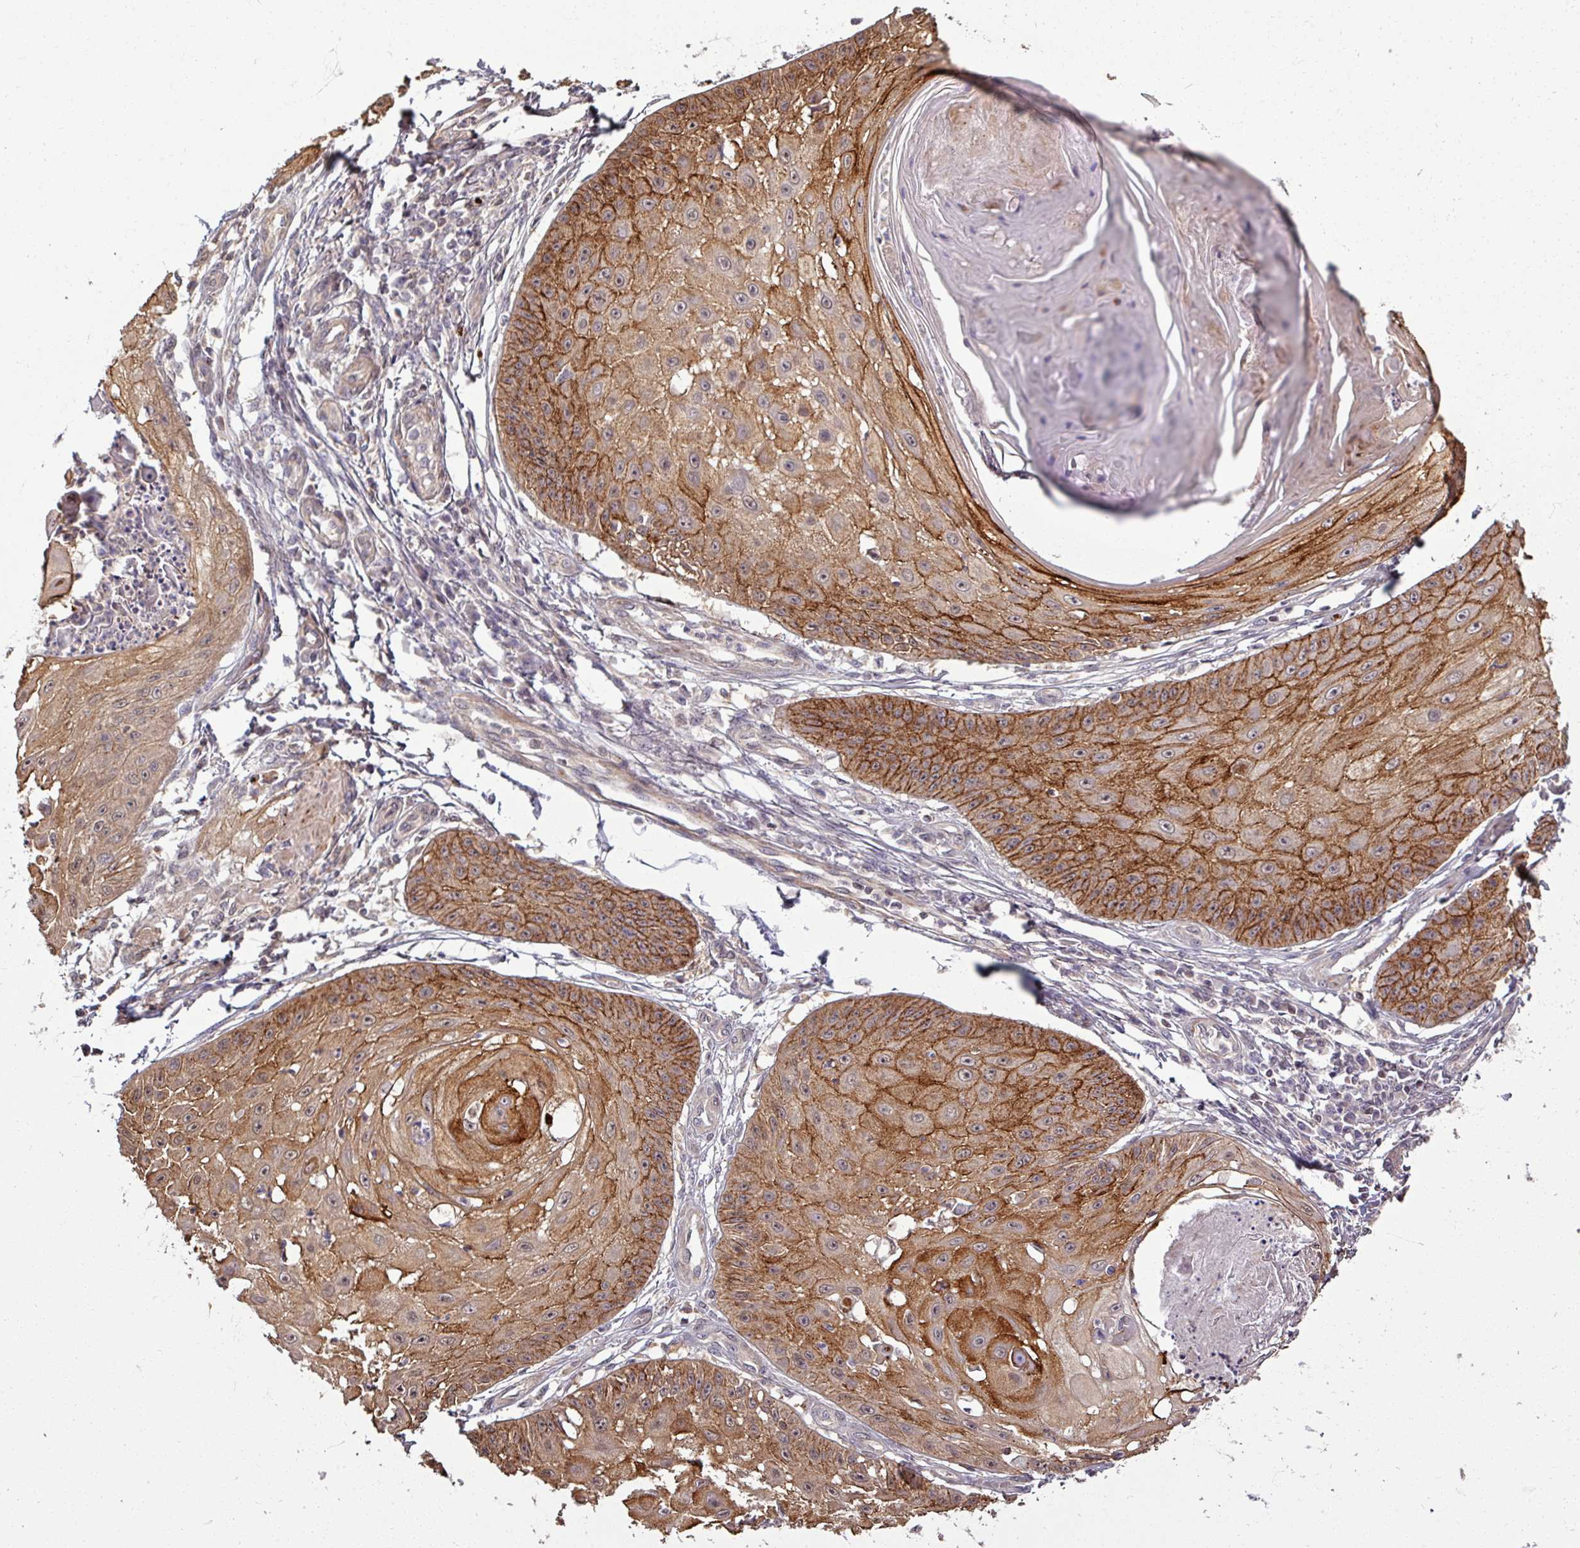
{"staining": {"intensity": "moderate", "quantity": ">75%", "location": "cytoplasmic/membranous"}, "tissue": "skin cancer", "cell_type": "Tumor cells", "image_type": "cancer", "snomed": [{"axis": "morphology", "description": "Squamous cell carcinoma, NOS"}, {"axis": "topography", "description": "Skin"}], "caption": "Immunohistochemical staining of human skin squamous cell carcinoma displays moderate cytoplasmic/membranous protein positivity in about >75% of tumor cells. (IHC, brightfield microscopy, high magnification).", "gene": "TUSC3", "patient": {"sex": "male", "age": 70}}